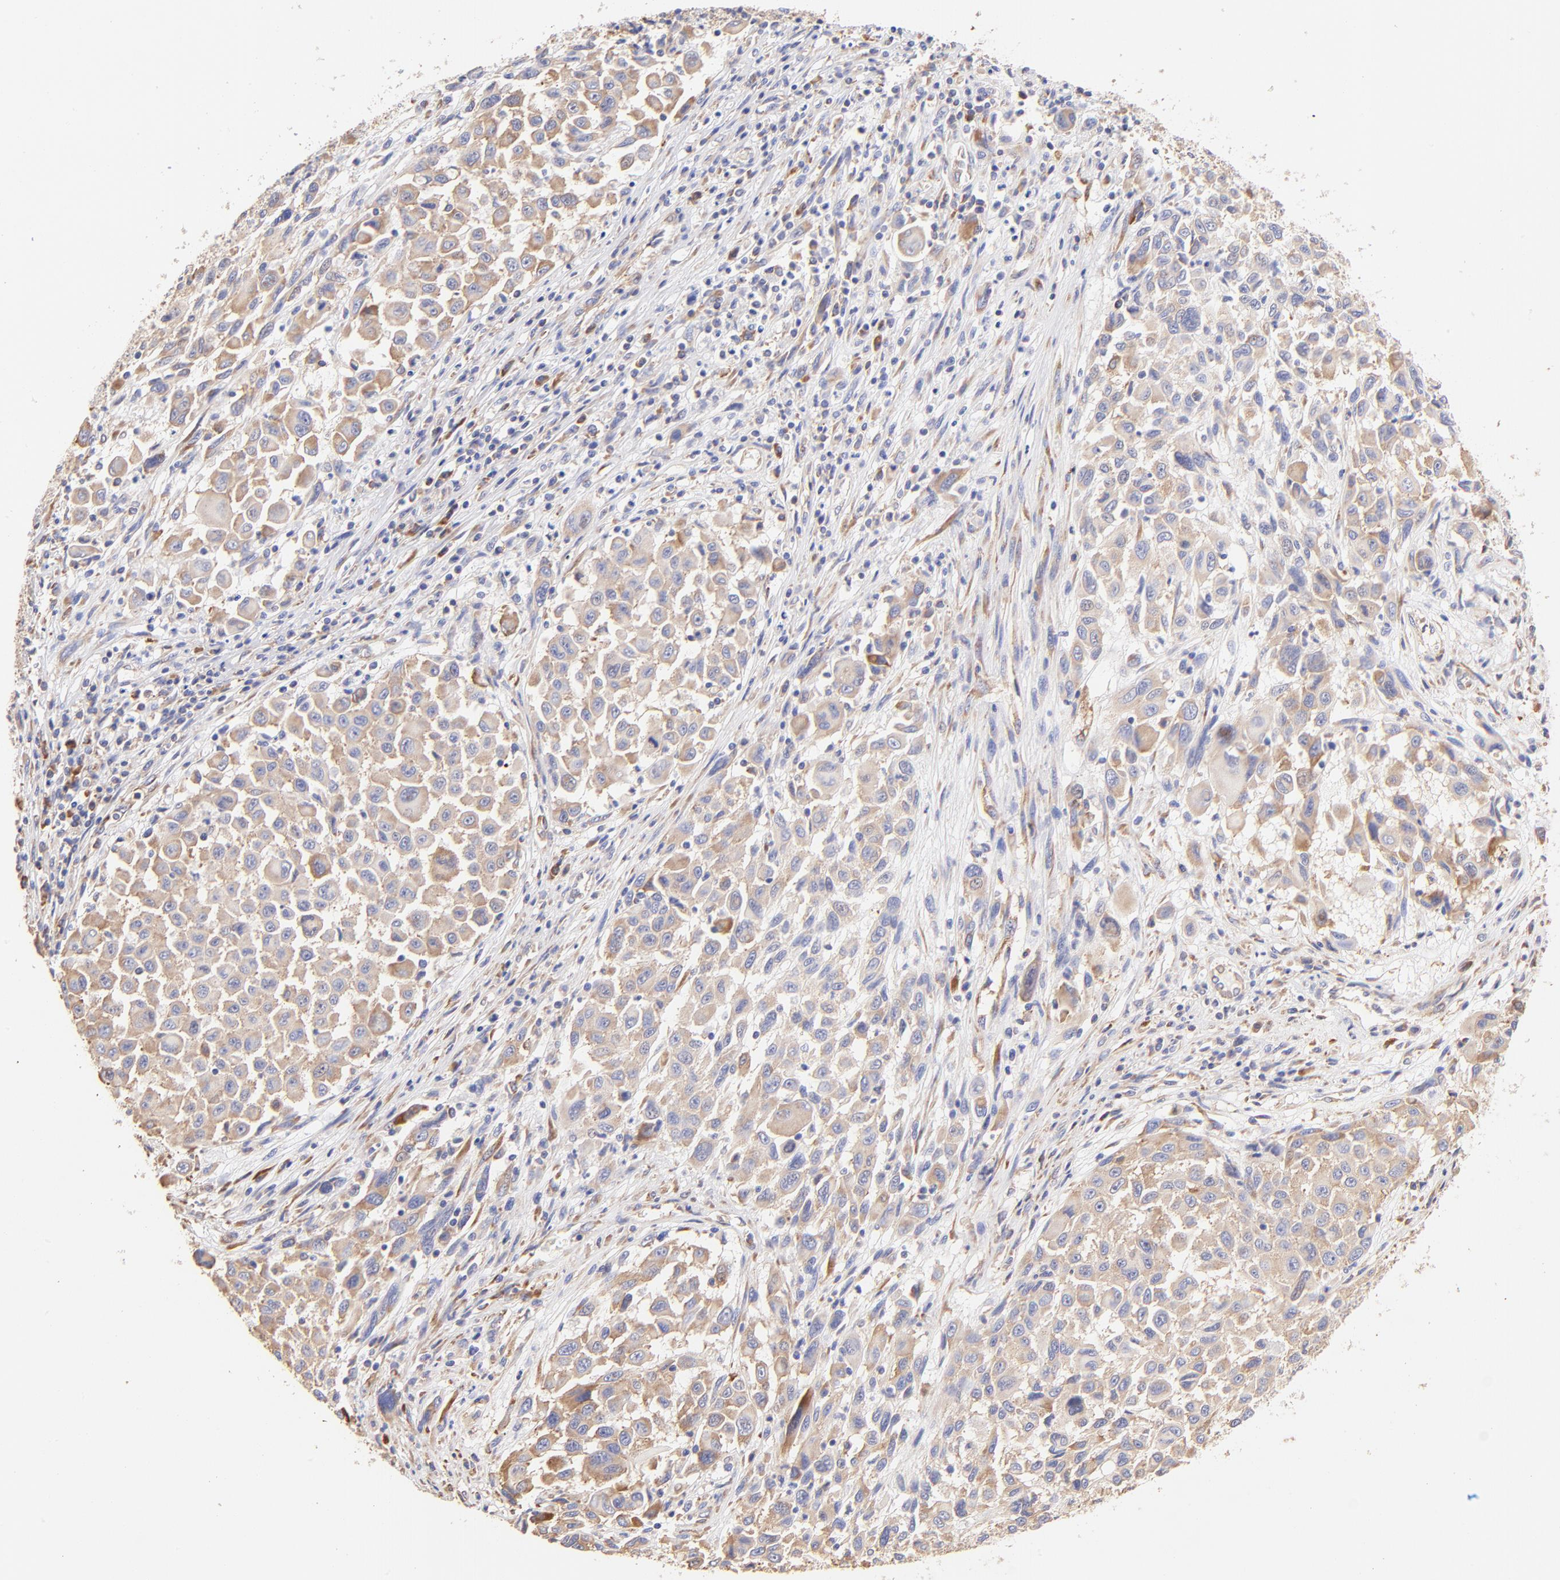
{"staining": {"intensity": "moderate", "quantity": ">75%", "location": "cytoplasmic/membranous"}, "tissue": "melanoma", "cell_type": "Tumor cells", "image_type": "cancer", "snomed": [{"axis": "morphology", "description": "Malignant melanoma, Metastatic site"}, {"axis": "topography", "description": "Lymph node"}], "caption": "Malignant melanoma (metastatic site) stained with DAB immunohistochemistry (IHC) demonstrates medium levels of moderate cytoplasmic/membranous staining in about >75% of tumor cells.", "gene": "RPL30", "patient": {"sex": "male", "age": 61}}